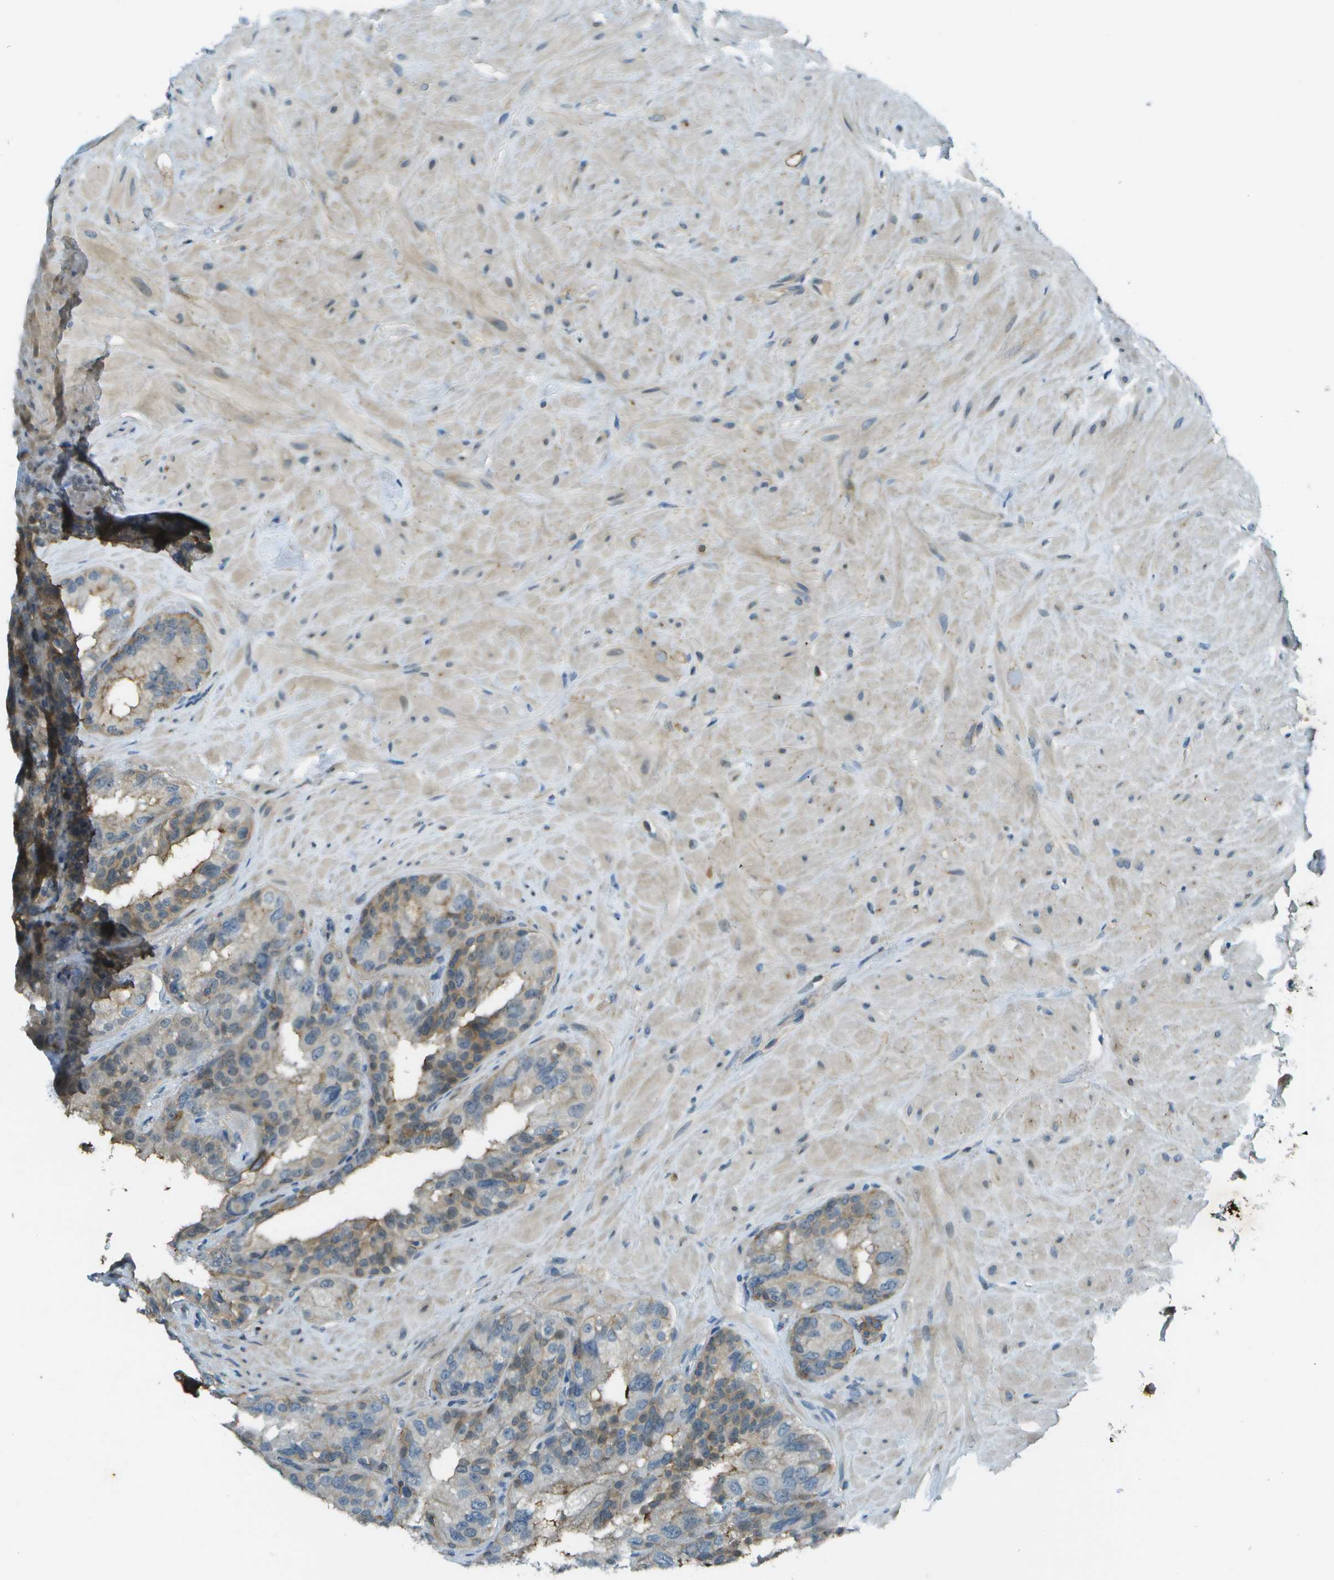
{"staining": {"intensity": "moderate", "quantity": "25%-75%", "location": "cytoplasmic/membranous"}, "tissue": "seminal vesicle", "cell_type": "Glandular cells", "image_type": "normal", "snomed": [{"axis": "morphology", "description": "Normal tissue, NOS"}, {"axis": "topography", "description": "Seminal veicle"}], "caption": "Unremarkable seminal vesicle shows moderate cytoplasmic/membranous staining in approximately 25%-75% of glandular cells.", "gene": "LRRC66", "patient": {"sex": "male", "age": 68}}